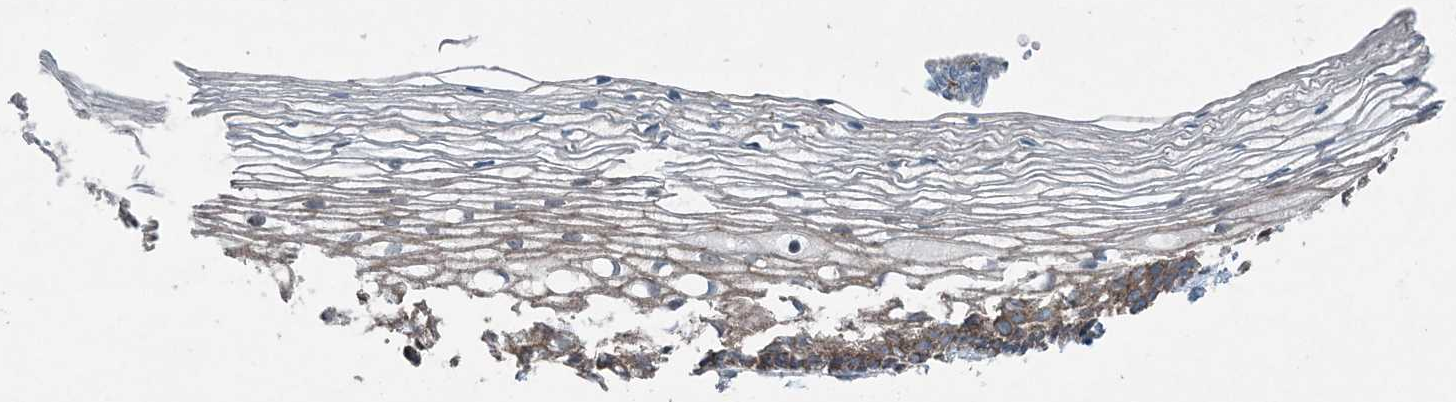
{"staining": {"intensity": "weak", "quantity": "25%-75%", "location": "cytoplasmic/membranous"}, "tissue": "cervix", "cell_type": "Glandular cells", "image_type": "normal", "snomed": [{"axis": "morphology", "description": "Normal tissue, NOS"}, {"axis": "topography", "description": "Cervix"}], "caption": "Weak cytoplasmic/membranous expression for a protein is seen in about 25%-75% of glandular cells of unremarkable cervix using immunohistochemistry (IHC).", "gene": "GCC2", "patient": {"sex": "female", "age": 27}}